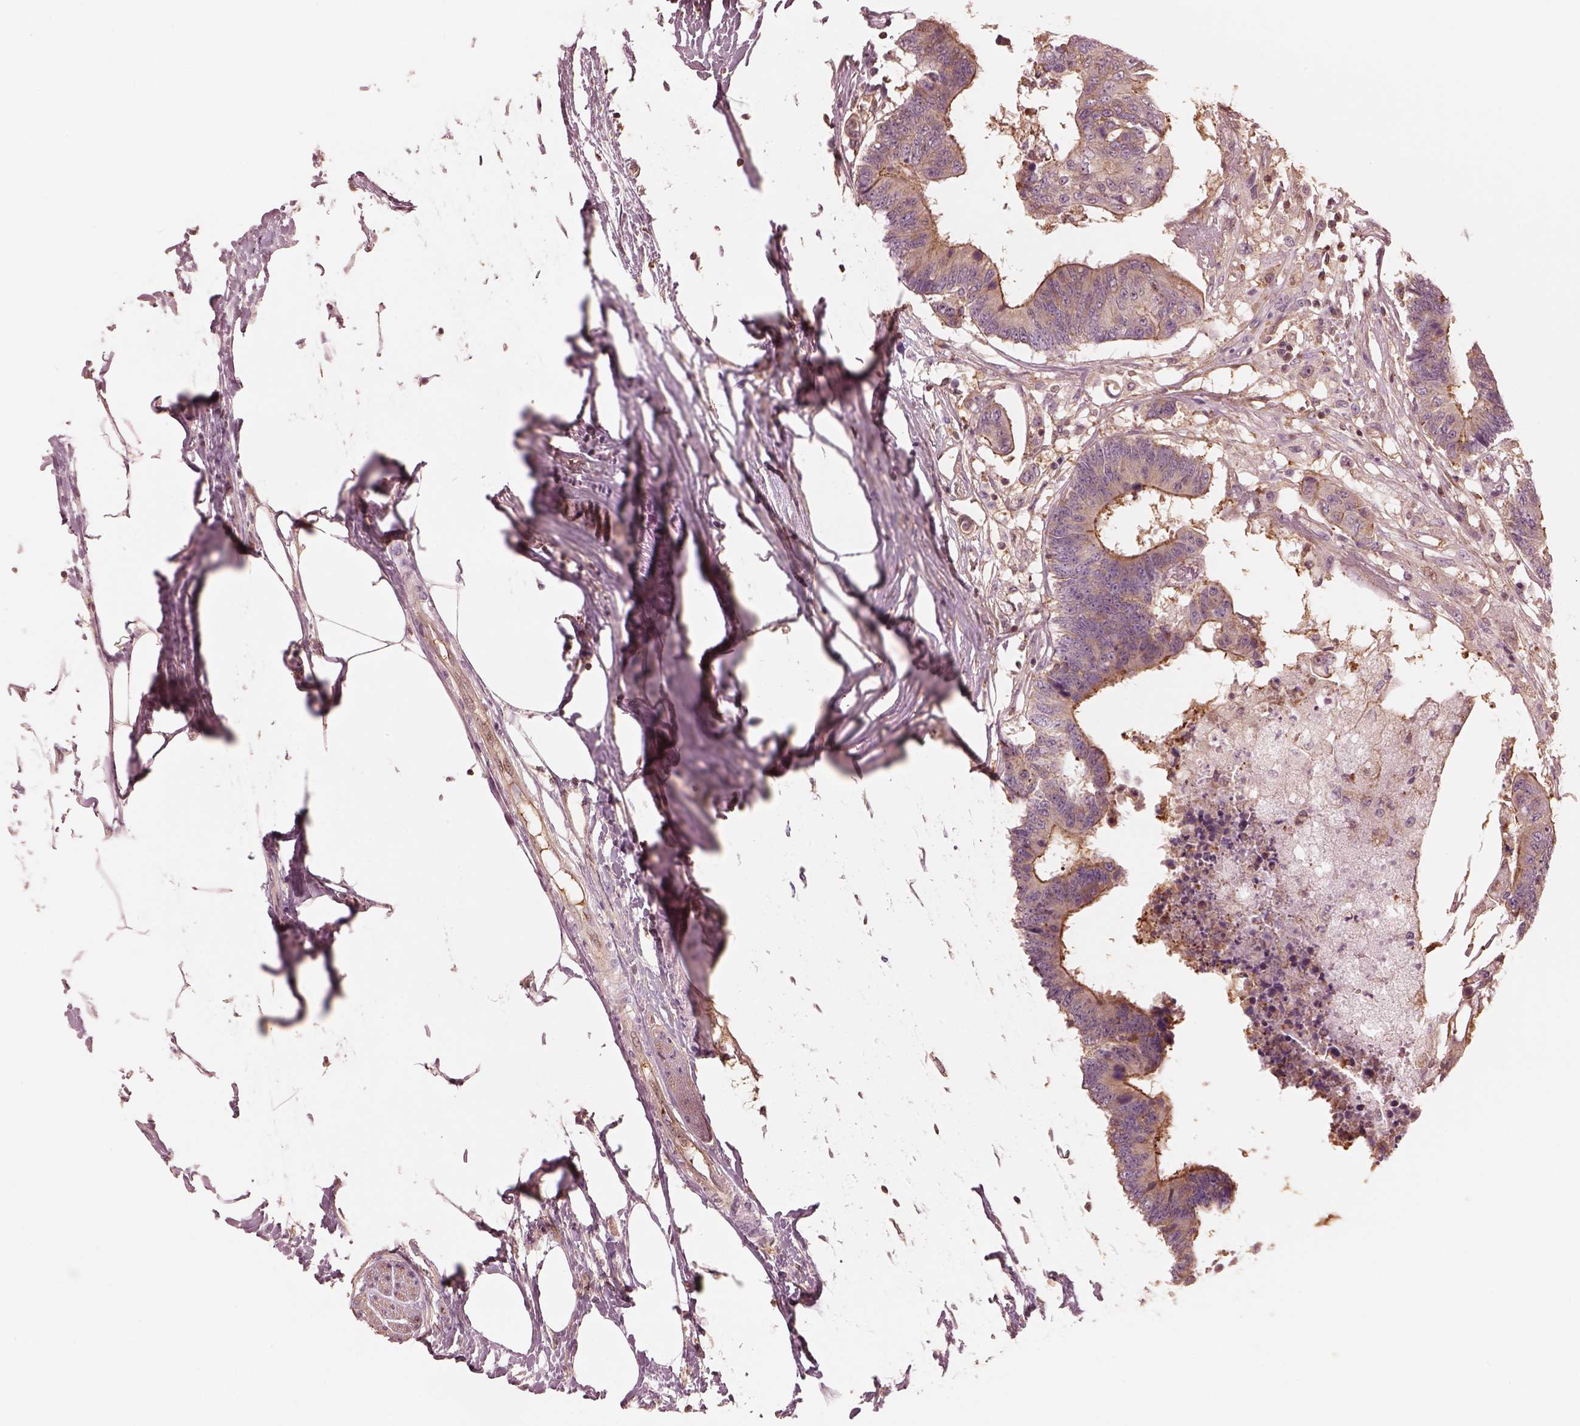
{"staining": {"intensity": "strong", "quantity": "25%-75%", "location": "cytoplasmic/membranous"}, "tissue": "colorectal cancer", "cell_type": "Tumor cells", "image_type": "cancer", "snomed": [{"axis": "morphology", "description": "Adenocarcinoma, NOS"}, {"axis": "topography", "description": "Colon"}], "caption": "Approximately 25%-75% of tumor cells in colorectal cancer display strong cytoplasmic/membranous protein staining as visualized by brown immunohistochemical staining.", "gene": "STK33", "patient": {"sex": "female", "age": 48}}